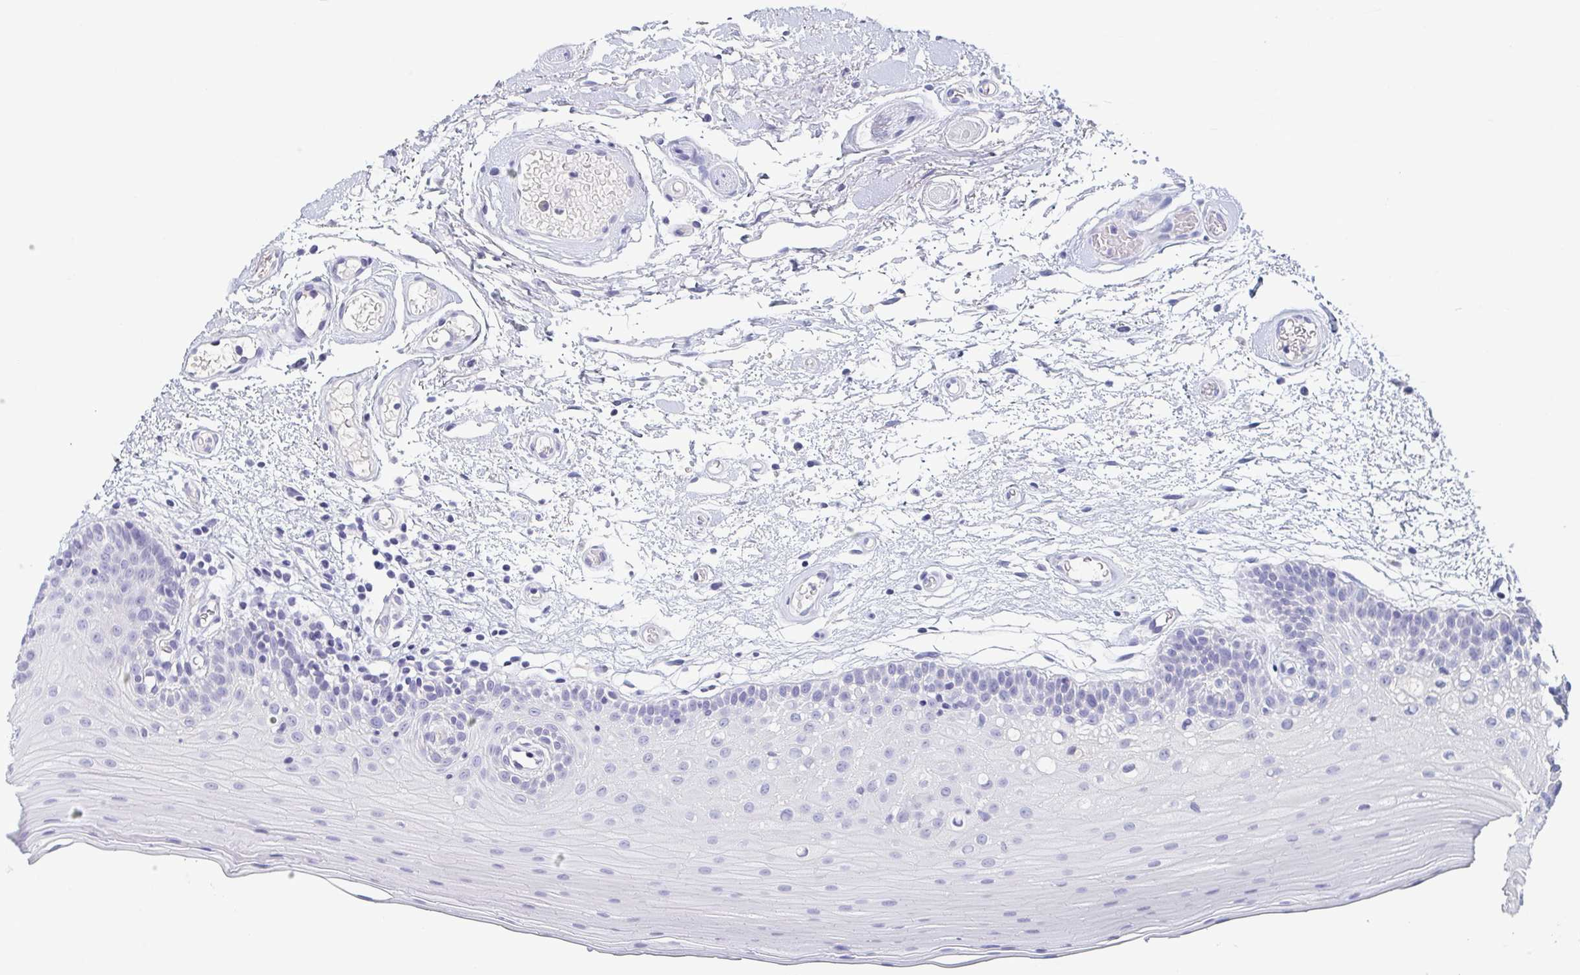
{"staining": {"intensity": "negative", "quantity": "none", "location": "none"}, "tissue": "oral mucosa", "cell_type": "Squamous epithelial cells", "image_type": "normal", "snomed": [{"axis": "morphology", "description": "Normal tissue, NOS"}, {"axis": "morphology", "description": "Squamous cell carcinoma, NOS"}, {"axis": "topography", "description": "Oral tissue"}, {"axis": "topography", "description": "Tounge, NOS"}, {"axis": "topography", "description": "Head-Neck"}], "caption": "This micrograph is of normal oral mucosa stained with IHC to label a protein in brown with the nuclei are counter-stained blue. There is no expression in squamous epithelial cells.", "gene": "ITLN1", "patient": {"sex": "male", "age": 62}}